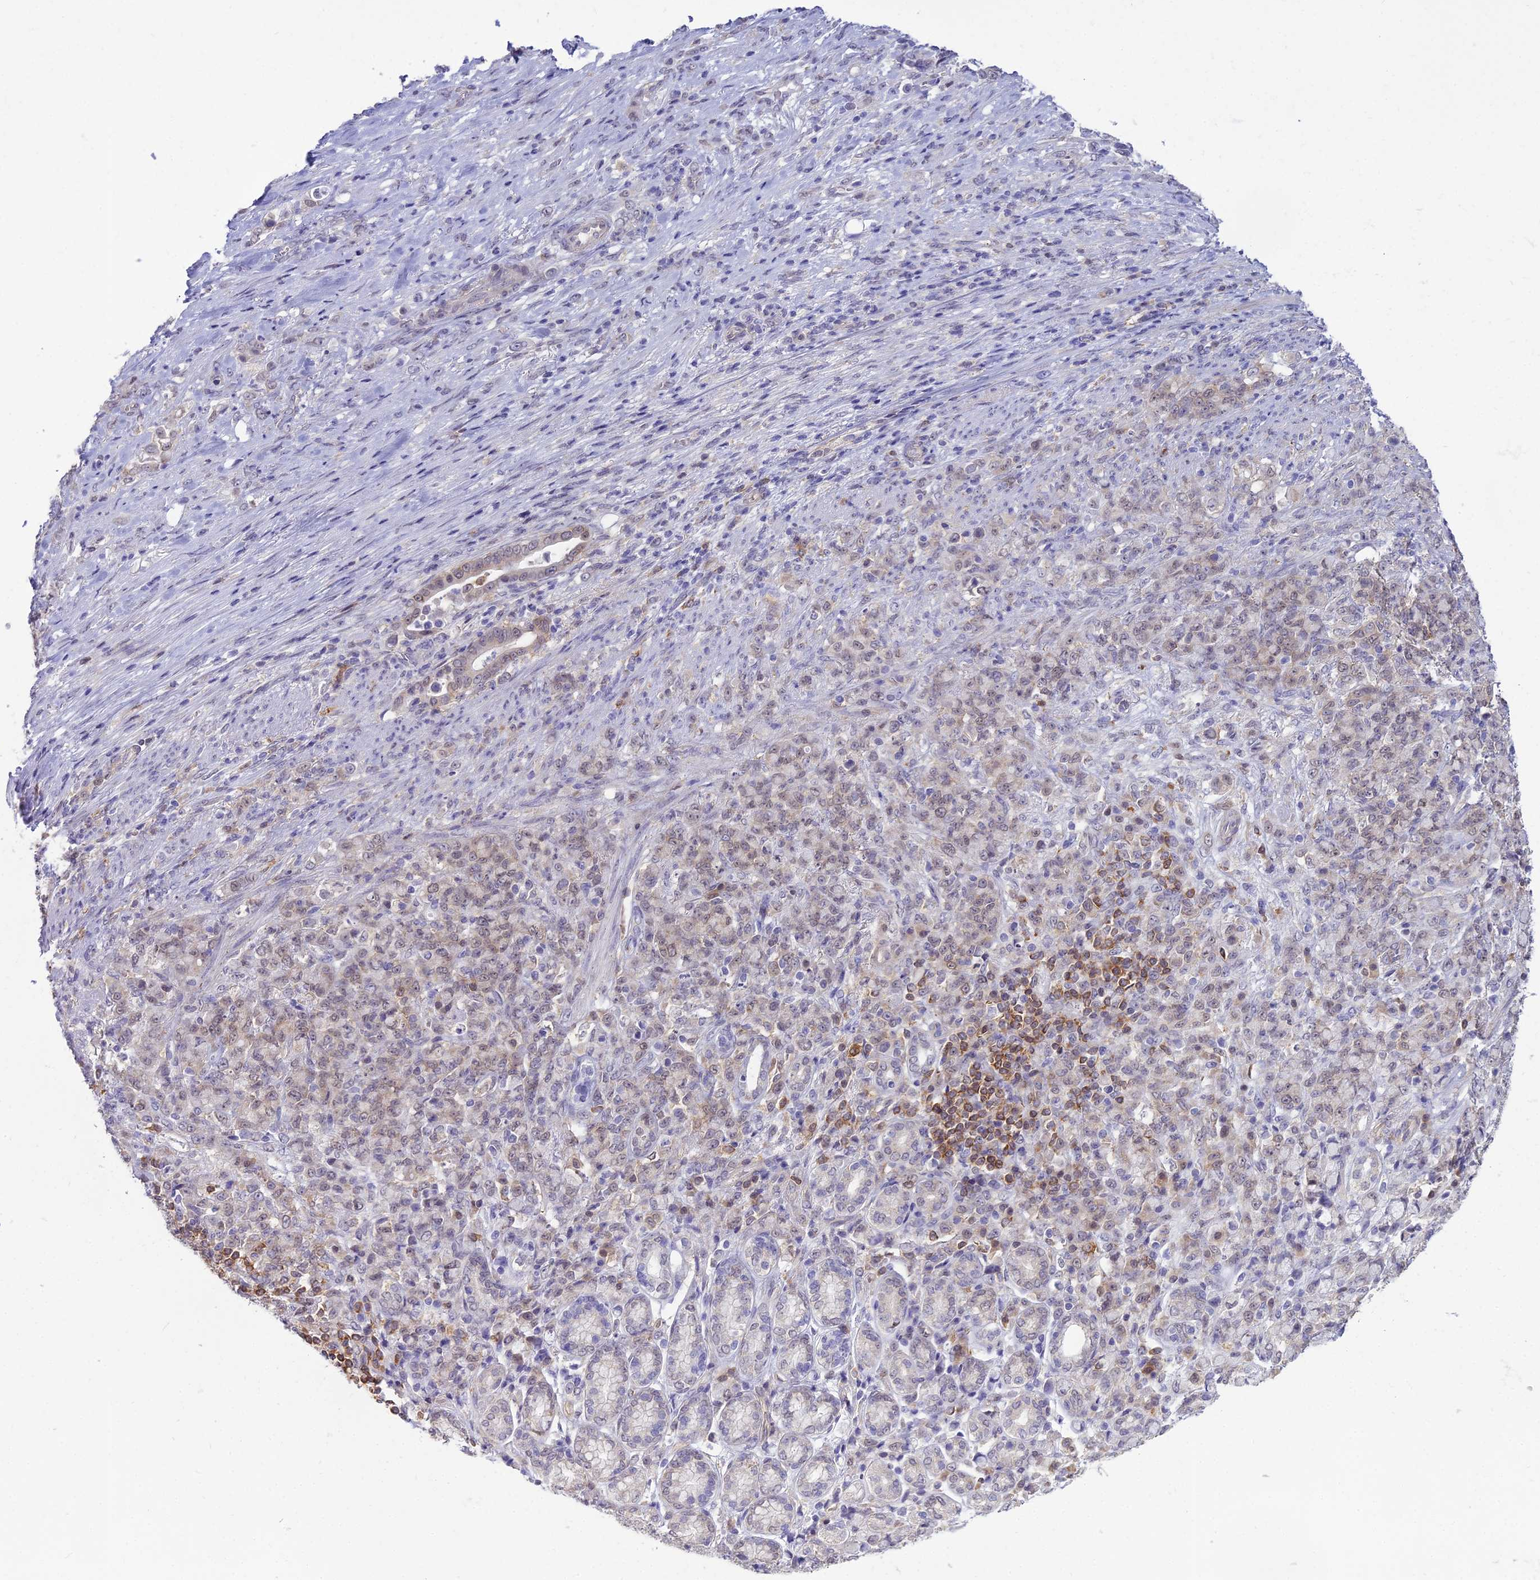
{"staining": {"intensity": "weak", "quantity": "25%-75%", "location": "nuclear"}, "tissue": "stomach cancer", "cell_type": "Tumor cells", "image_type": "cancer", "snomed": [{"axis": "morphology", "description": "Adenocarcinoma, NOS"}, {"axis": "topography", "description": "Stomach"}], "caption": "Immunohistochemical staining of adenocarcinoma (stomach) exhibits low levels of weak nuclear expression in about 25%-75% of tumor cells. The staining was performed using DAB (3,3'-diaminobenzidine), with brown indicating positive protein expression. Nuclei are stained blue with hematoxylin.", "gene": "BLNK", "patient": {"sex": "female", "age": 79}}